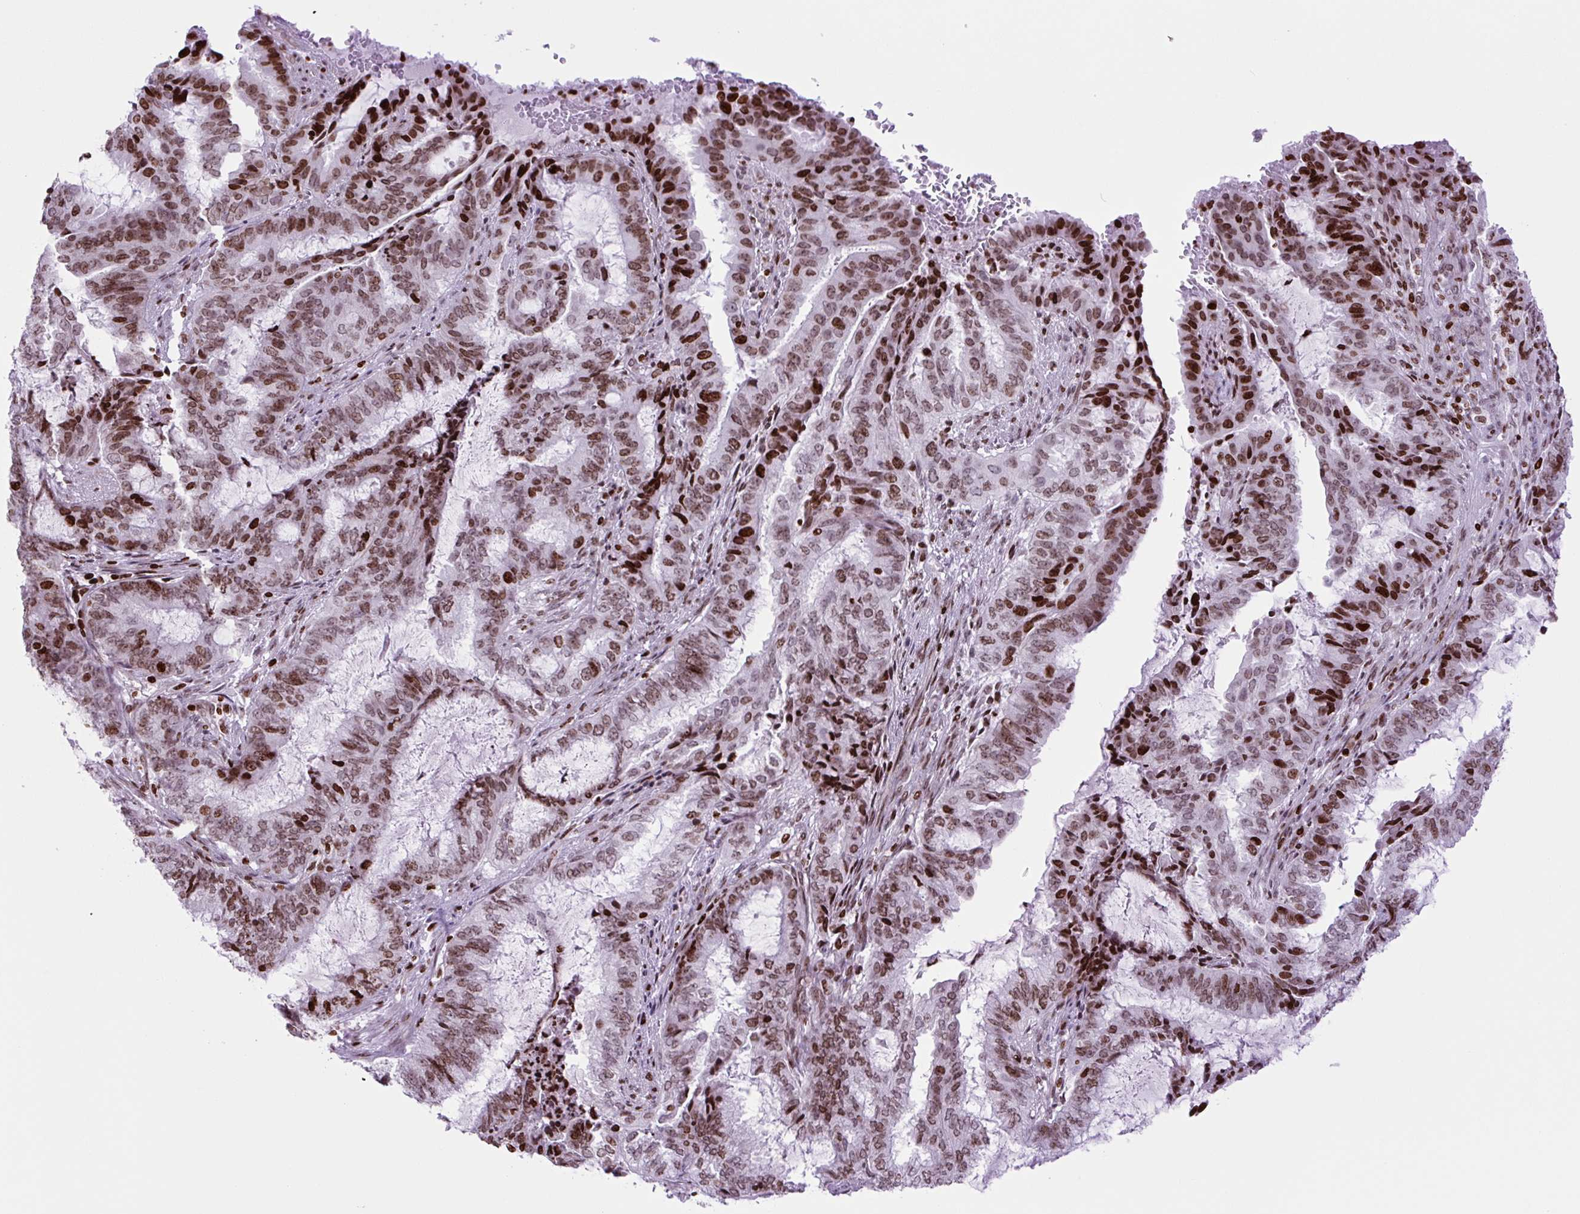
{"staining": {"intensity": "moderate", "quantity": ">75%", "location": "nuclear"}, "tissue": "endometrial cancer", "cell_type": "Tumor cells", "image_type": "cancer", "snomed": [{"axis": "morphology", "description": "Adenocarcinoma, NOS"}, {"axis": "topography", "description": "Endometrium"}], "caption": "Moderate nuclear expression for a protein is identified in approximately >75% of tumor cells of adenocarcinoma (endometrial) using IHC.", "gene": "H1-3", "patient": {"sex": "female", "age": 51}}